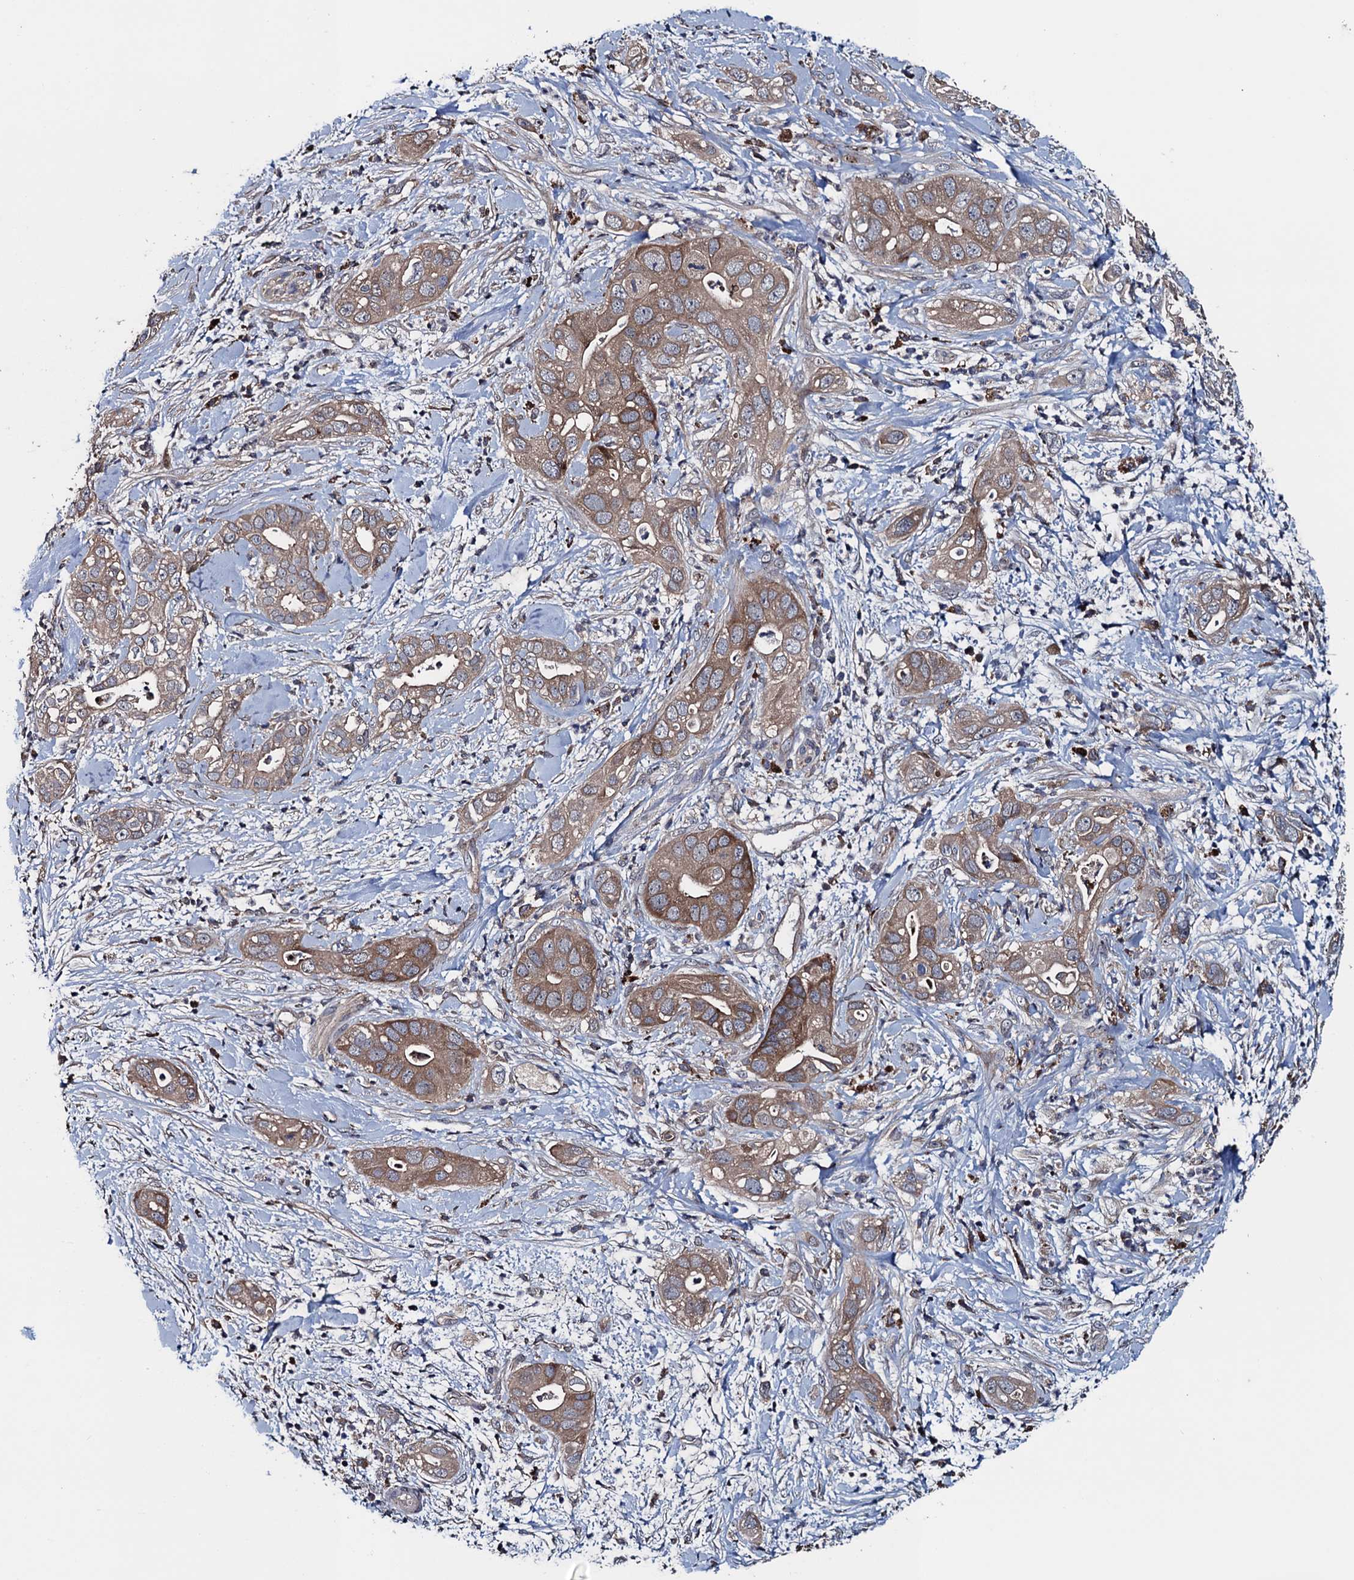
{"staining": {"intensity": "moderate", "quantity": ">75%", "location": "cytoplasmic/membranous"}, "tissue": "pancreatic cancer", "cell_type": "Tumor cells", "image_type": "cancer", "snomed": [{"axis": "morphology", "description": "Adenocarcinoma, NOS"}, {"axis": "topography", "description": "Pancreas"}], "caption": "Pancreatic adenocarcinoma tissue demonstrates moderate cytoplasmic/membranous staining in about >75% of tumor cells, visualized by immunohistochemistry.", "gene": "BLTP3B", "patient": {"sex": "female", "age": 78}}